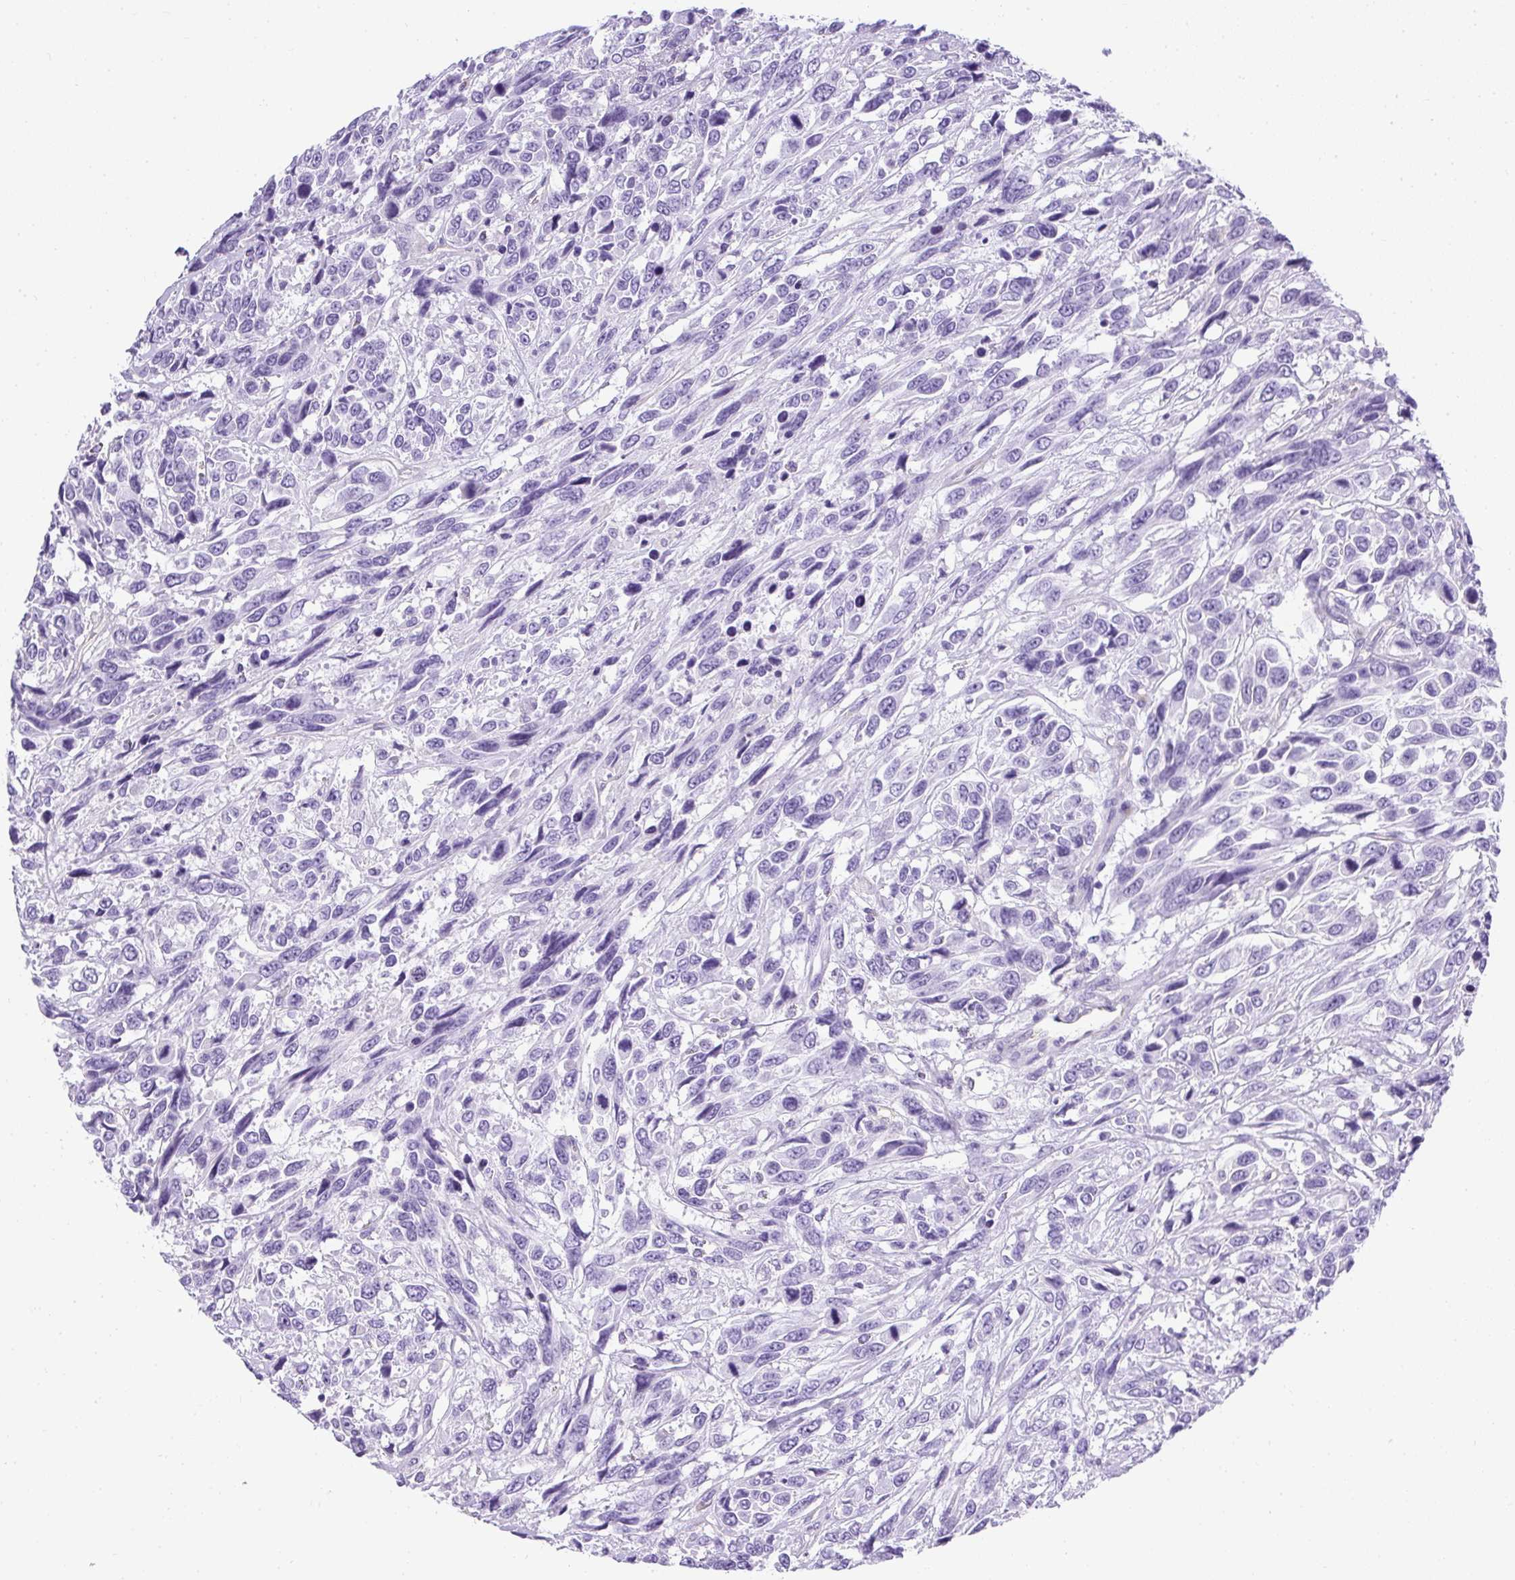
{"staining": {"intensity": "negative", "quantity": "none", "location": "none"}, "tissue": "urothelial cancer", "cell_type": "Tumor cells", "image_type": "cancer", "snomed": [{"axis": "morphology", "description": "Urothelial carcinoma, High grade"}, {"axis": "topography", "description": "Urinary bladder"}], "caption": "This is an immunohistochemistry photomicrograph of human urothelial carcinoma (high-grade). There is no expression in tumor cells.", "gene": "PLPPR3", "patient": {"sex": "female", "age": 70}}